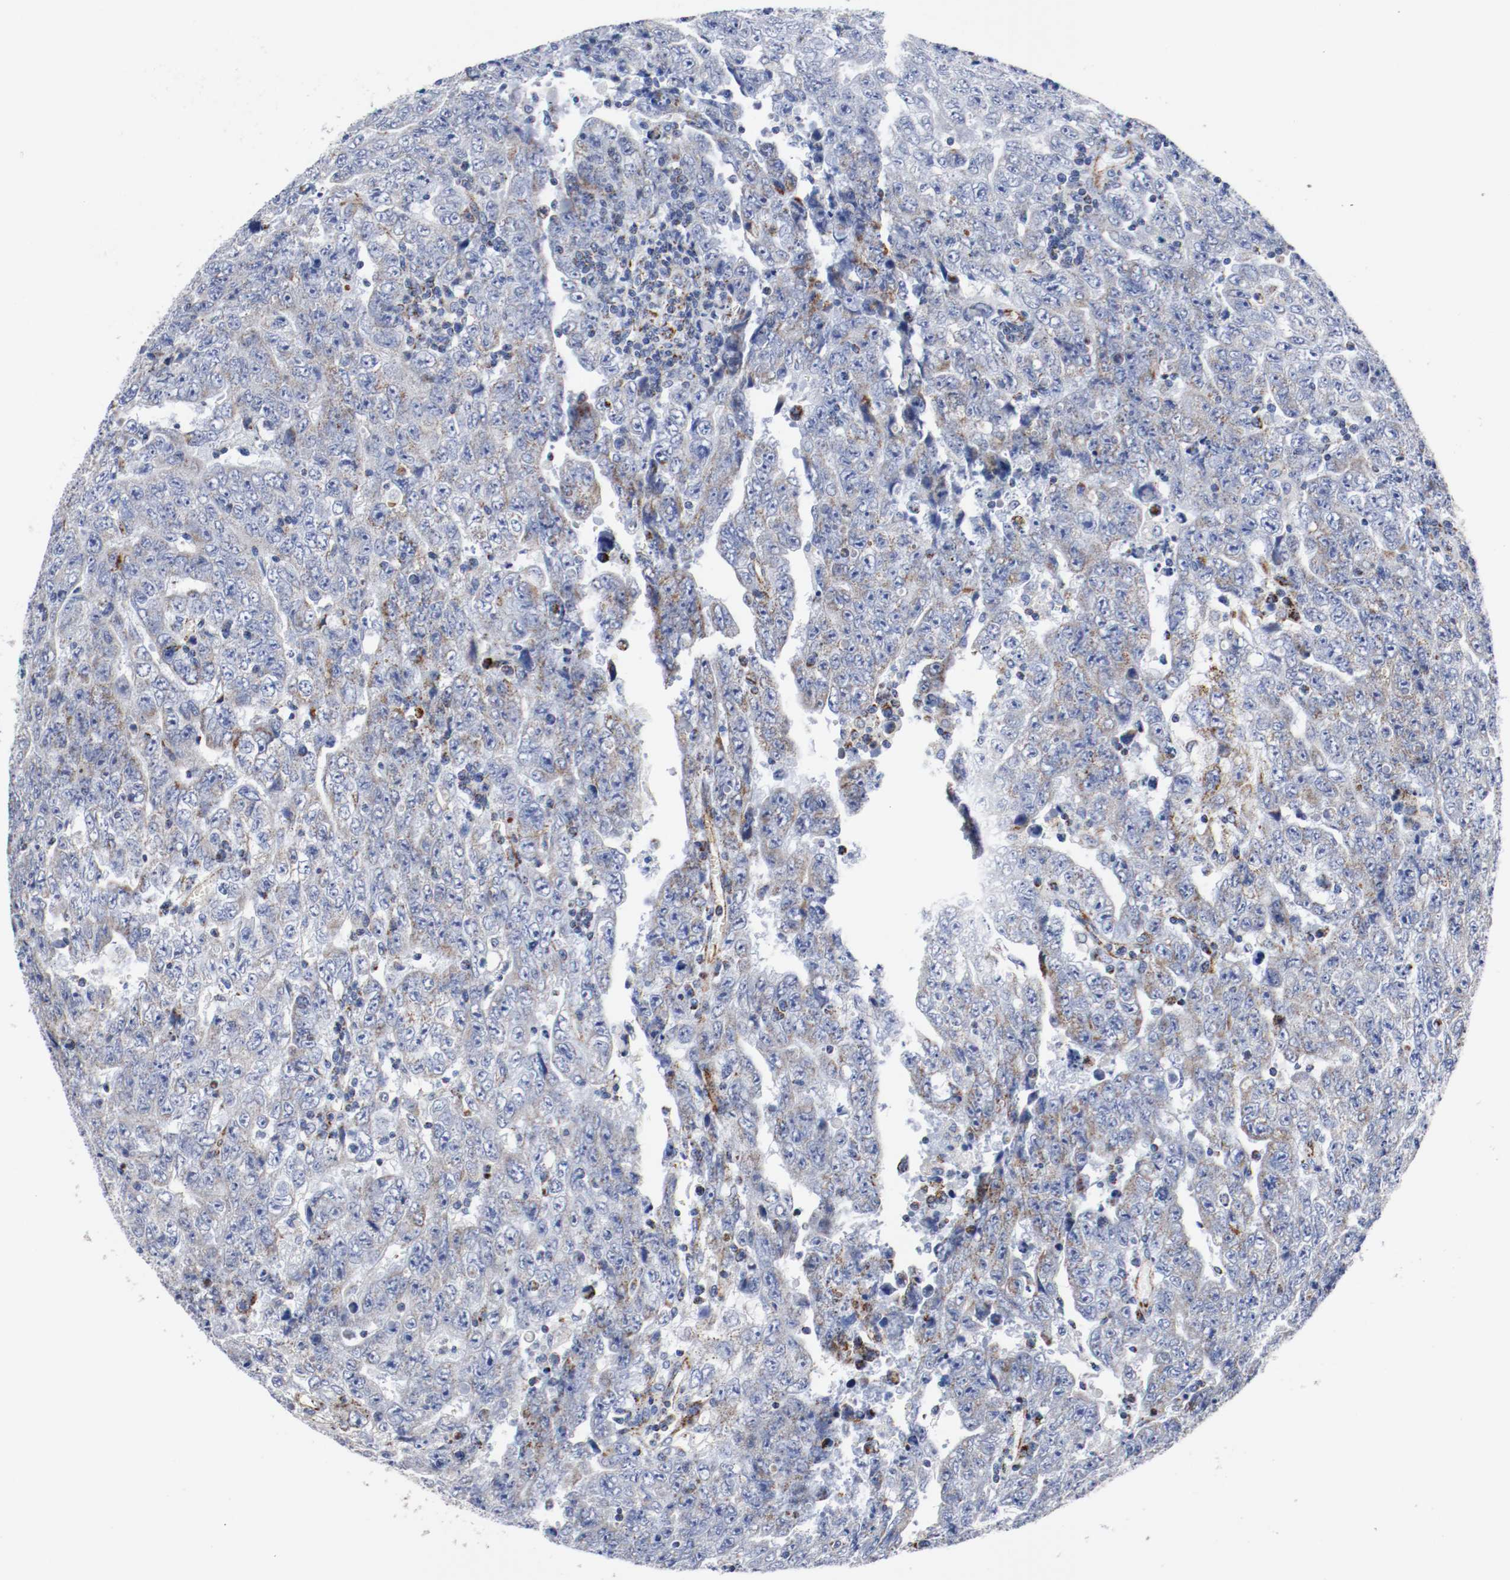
{"staining": {"intensity": "weak", "quantity": "25%-75%", "location": "cytoplasmic/membranous"}, "tissue": "testis cancer", "cell_type": "Tumor cells", "image_type": "cancer", "snomed": [{"axis": "morphology", "description": "Carcinoma, Embryonal, NOS"}, {"axis": "topography", "description": "Testis"}], "caption": "This image demonstrates testis cancer stained with immunohistochemistry (IHC) to label a protein in brown. The cytoplasmic/membranous of tumor cells show weak positivity for the protein. Nuclei are counter-stained blue.", "gene": "TUBD1", "patient": {"sex": "male", "age": 28}}